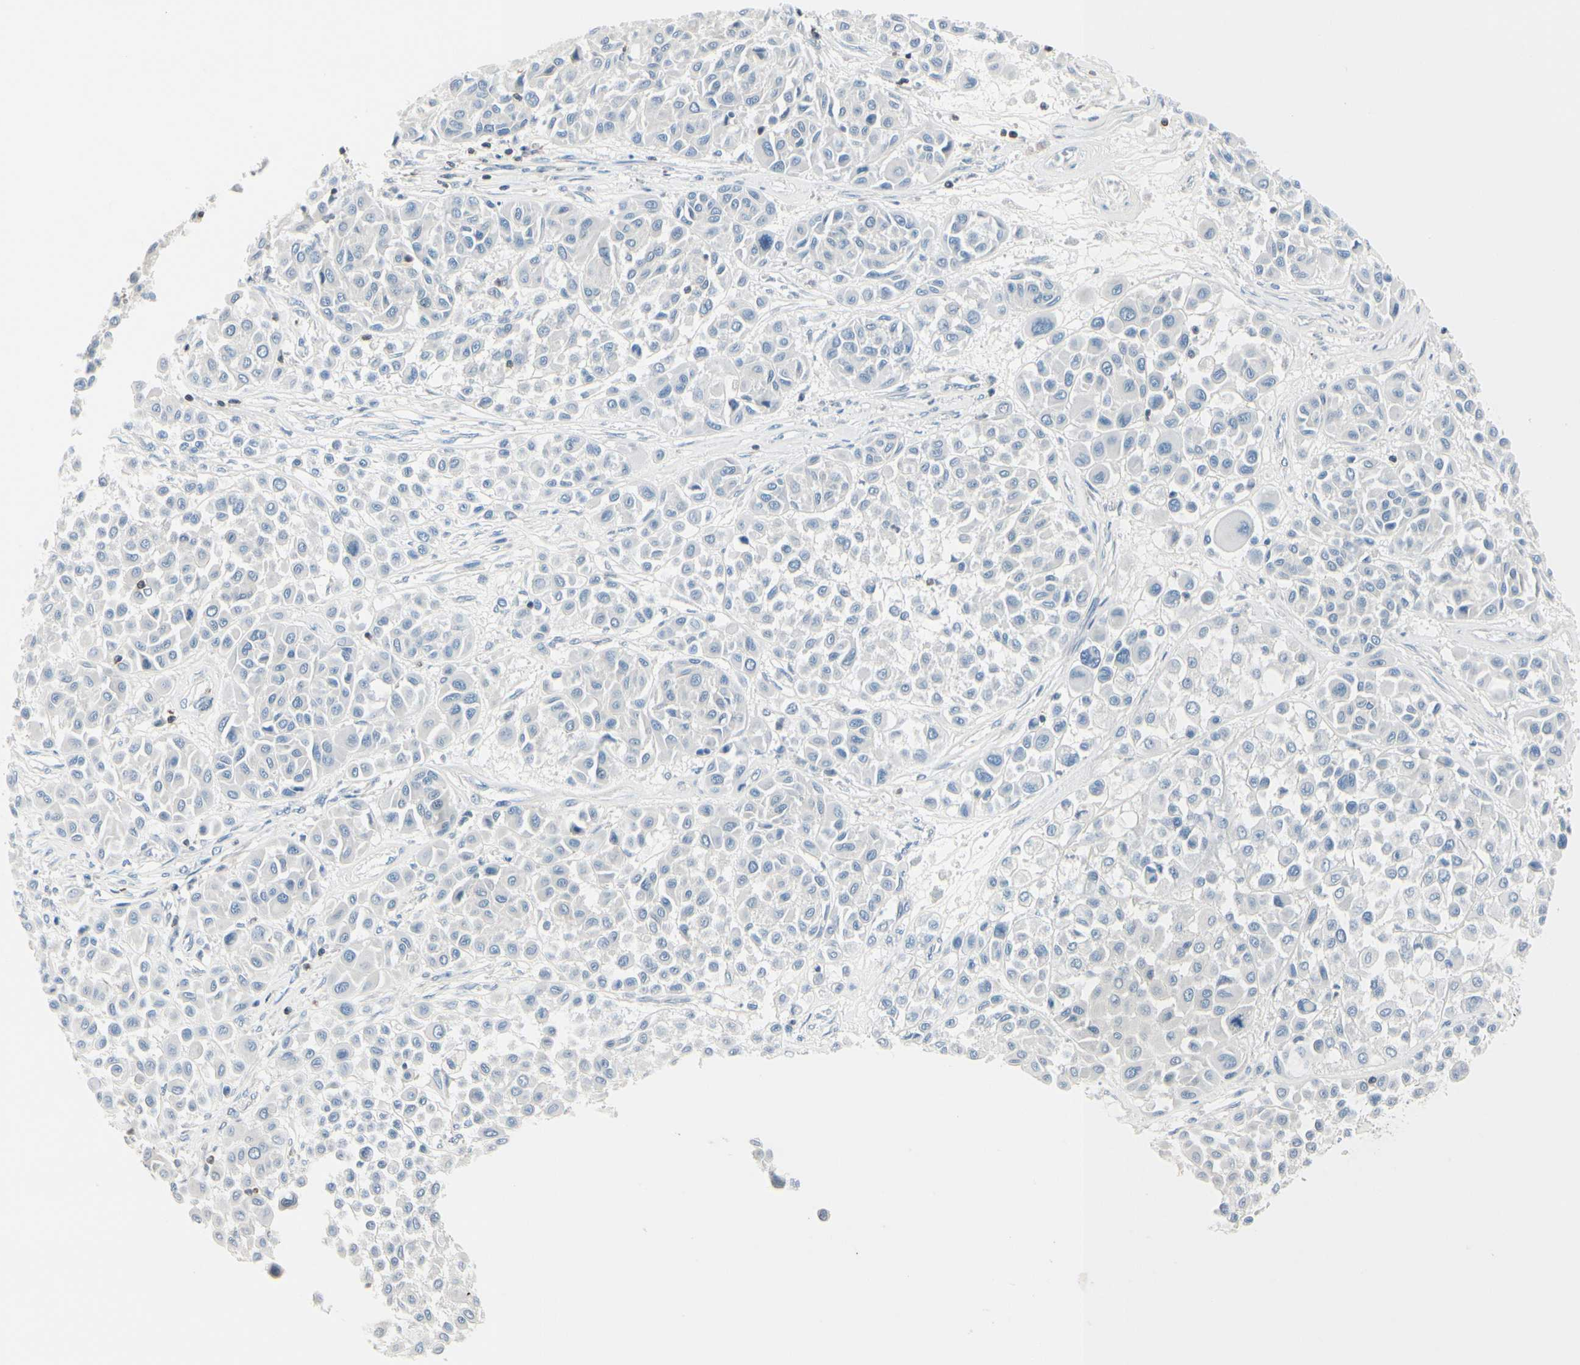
{"staining": {"intensity": "negative", "quantity": "none", "location": "none"}, "tissue": "melanoma", "cell_type": "Tumor cells", "image_type": "cancer", "snomed": [{"axis": "morphology", "description": "Malignant melanoma, Metastatic site"}, {"axis": "topography", "description": "Soft tissue"}], "caption": "DAB (3,3'-diaminobenzidine) immunohistochemical staining of human melanoma exhibits no significant expression in tumor cells.", "gene": "SLC9A3R1", "patient": {"sex": "male", "age": 41}}